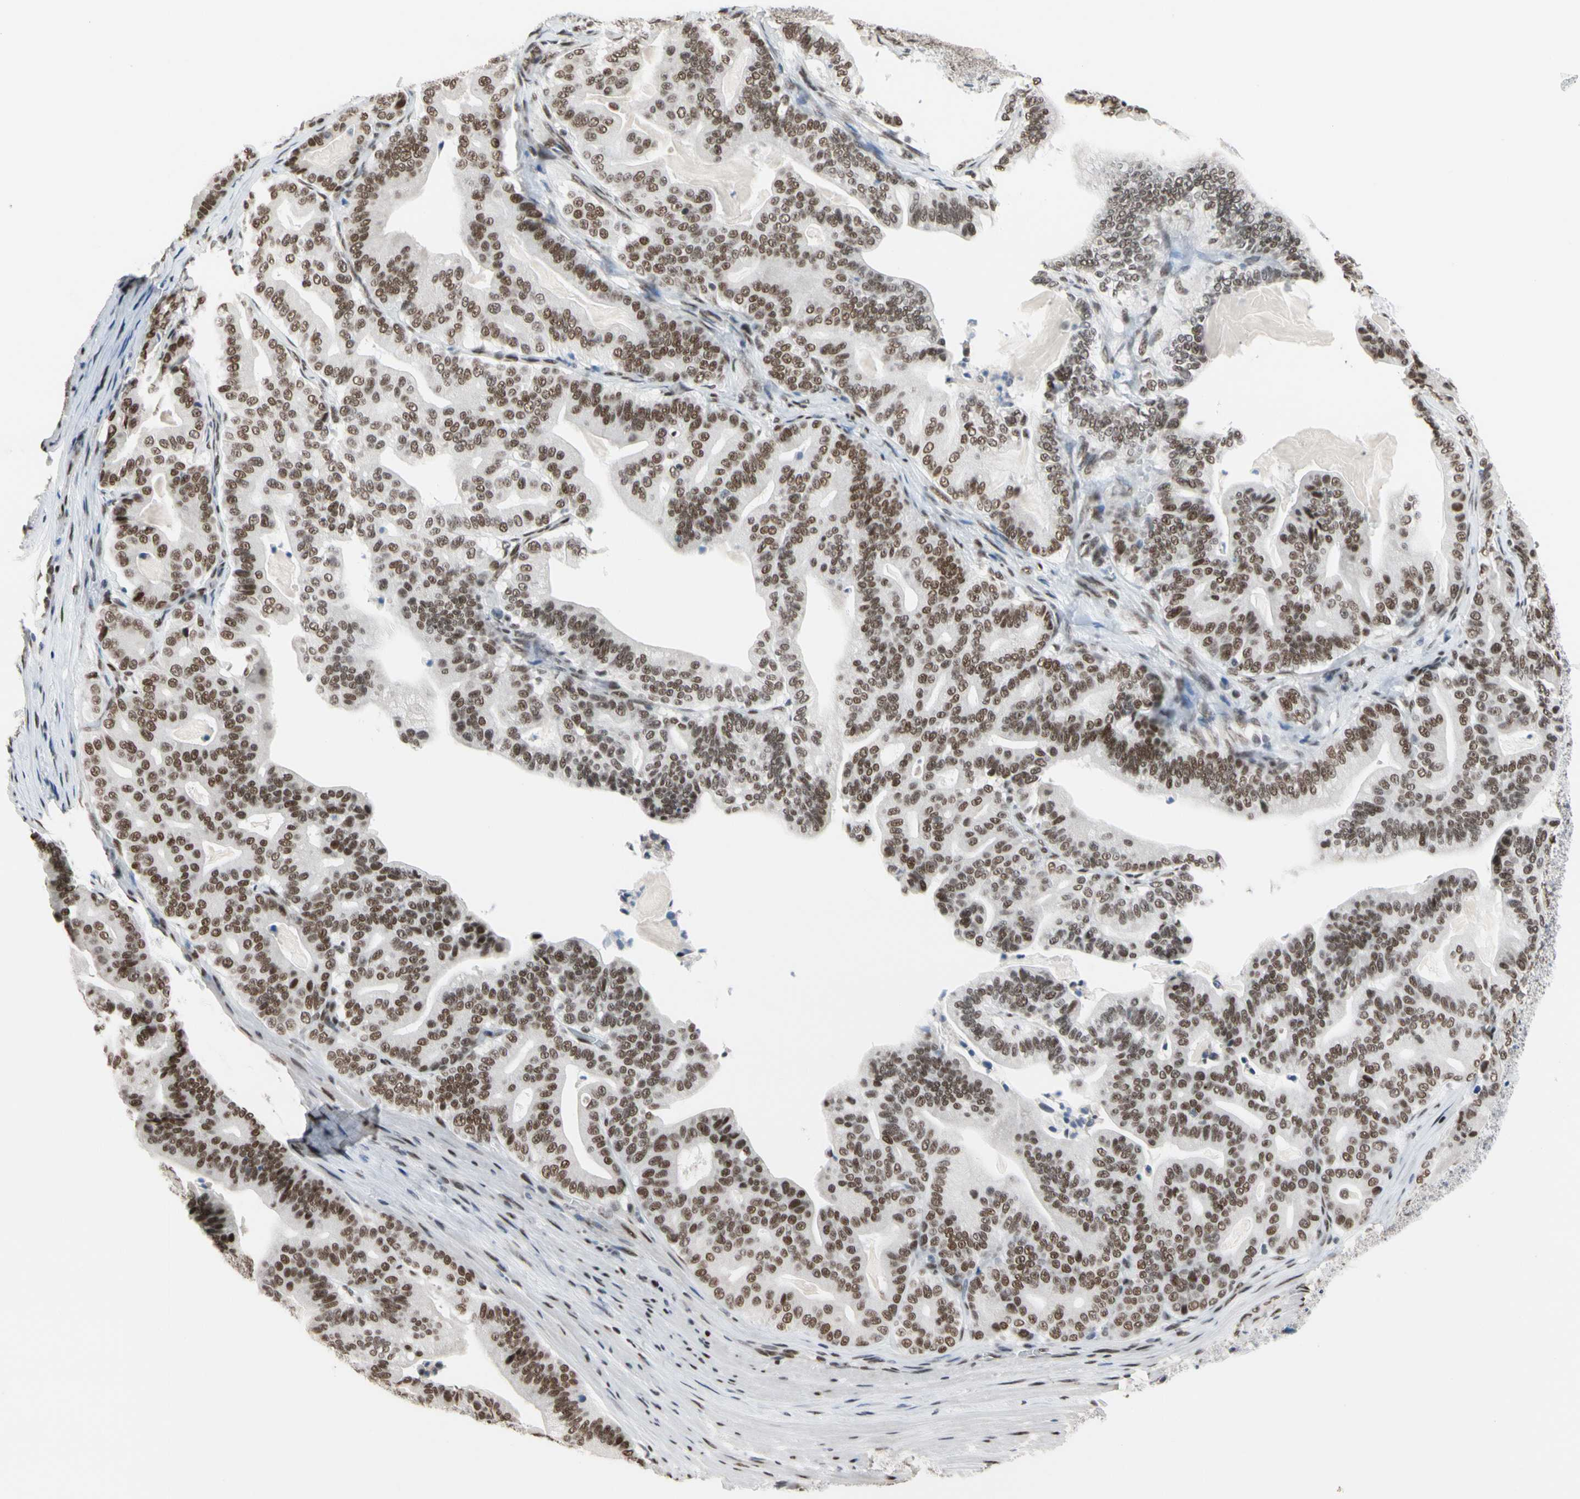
{"staining": {"intensity": "moderate", "quantity": ">75%", "location": "nuclear"}, "tissue": "pancreatic cancer", "cell_type": "Tumor cells", "image_type": "cancer", "snomed": [{"axis": "morphology", "description": "Adenocarcinoma, NOS"}, {"axis": "topography", "description": "Pancreas"}], "caption": "Immunohistochemistry (IHC) of pancreatic cancer (adenocarcinoma) exhibits medium levels of moderate nuclear expression in about >75% of tumor cells.", "gene": "FAM98B", "patient": {"sex": "male", "age": 63}}